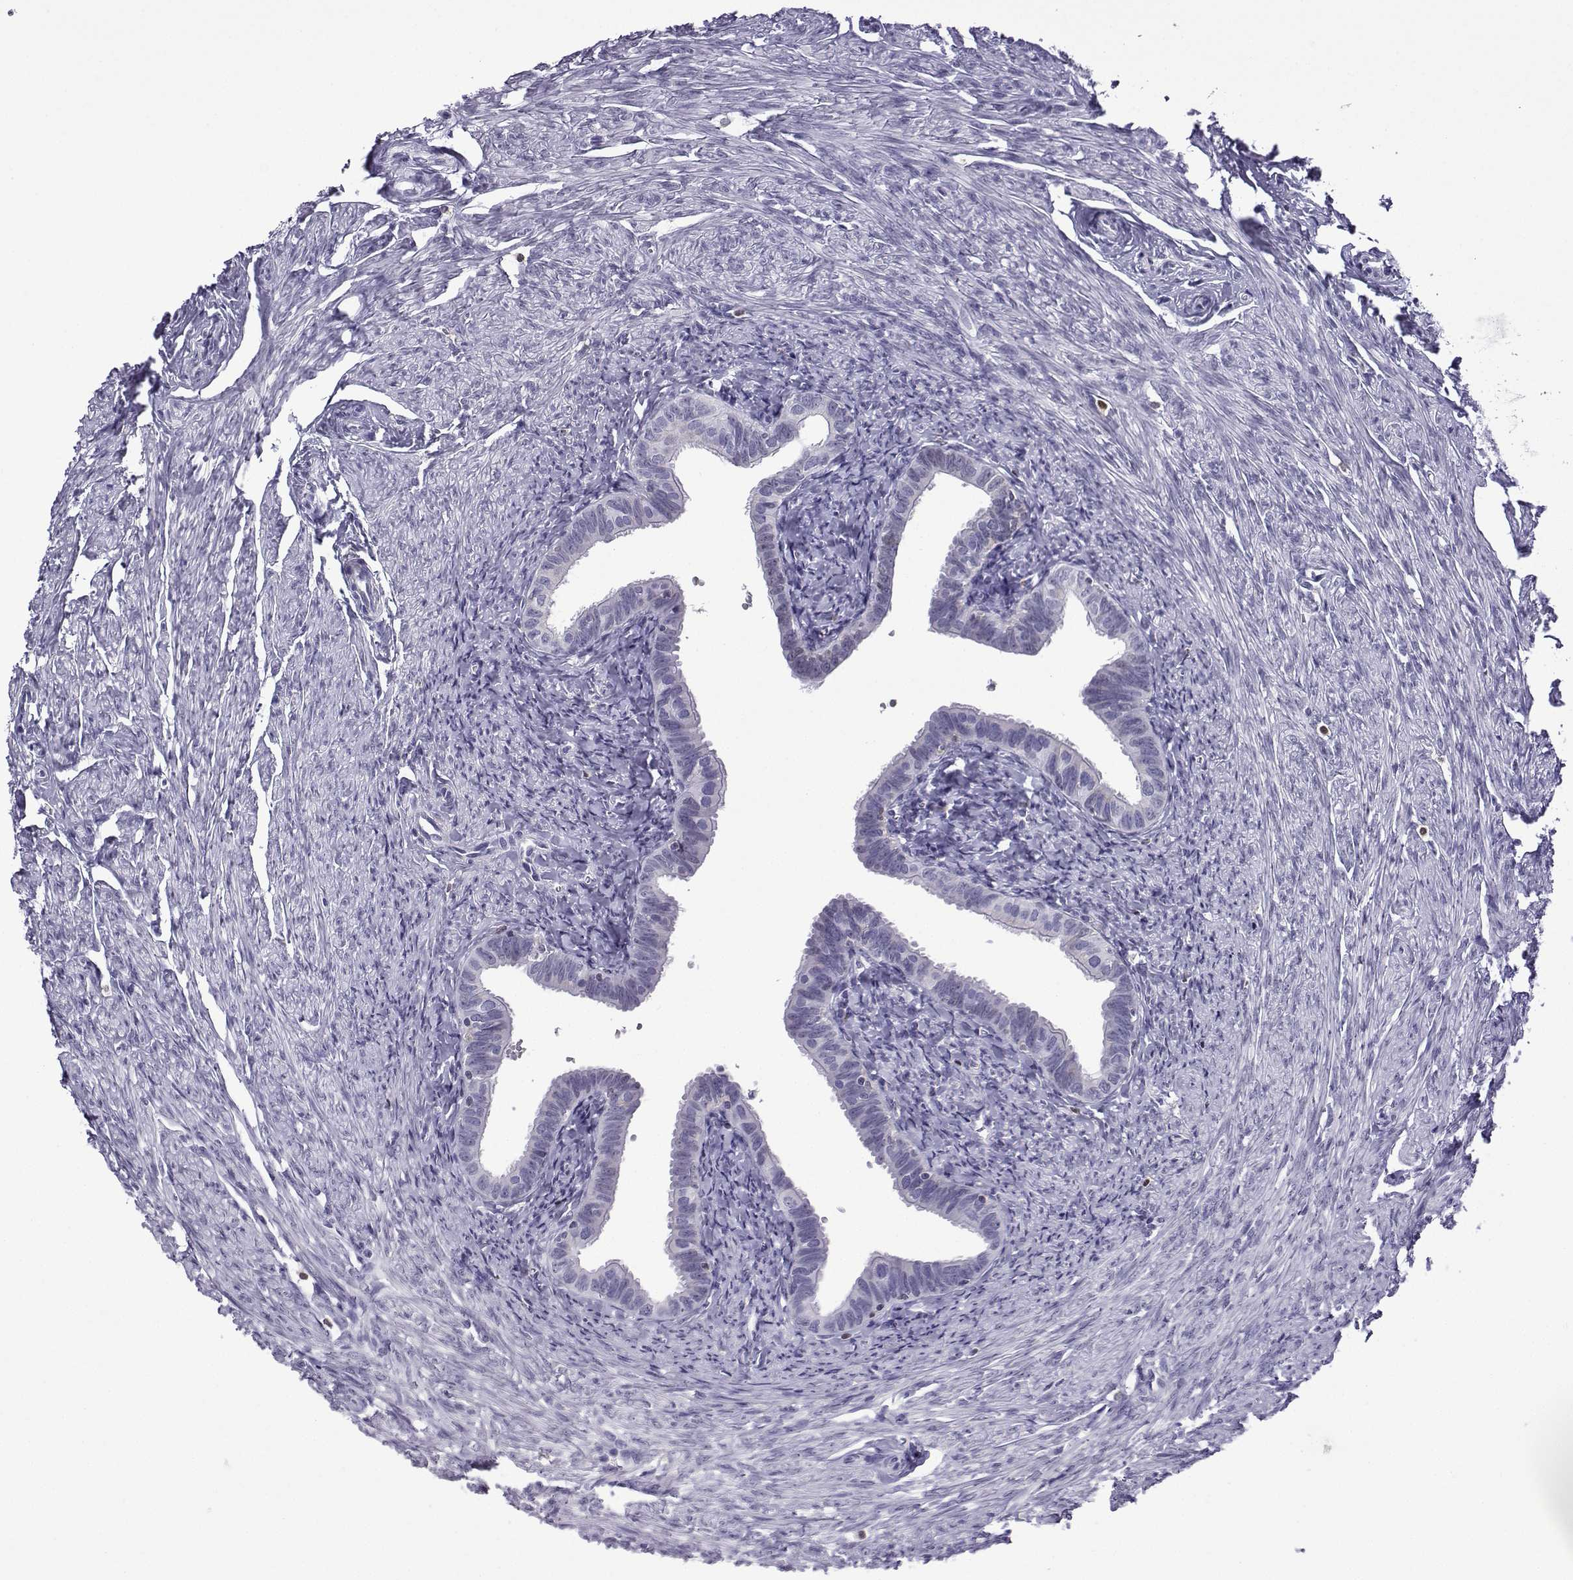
{"staining": {"intensity": "negative", "quantity": "none", "location": "none"}, "tissue": "fallopian tube", "cell_type": "Glandular cells", "image_type": "normal", "snomed": [{"axis": "morphology", "description": "Normal tissue, NOS"}, {"axis": "topography", "description": "Fallopian tube"}, {"axis": "topography", "description": "Ovary"}], "caption": "This micrograph is of benign fallopian tube stained with immunohistochemistry to label a protein in brown with the nuclei are counter-stained blue. There is no expression in glandular cells. The staining is performed using DAB brown chromogen with nuclei counter-stained in using hematoxylin.", "gene": "HTR7", "patient": {"sex": "female", "age": 57}}